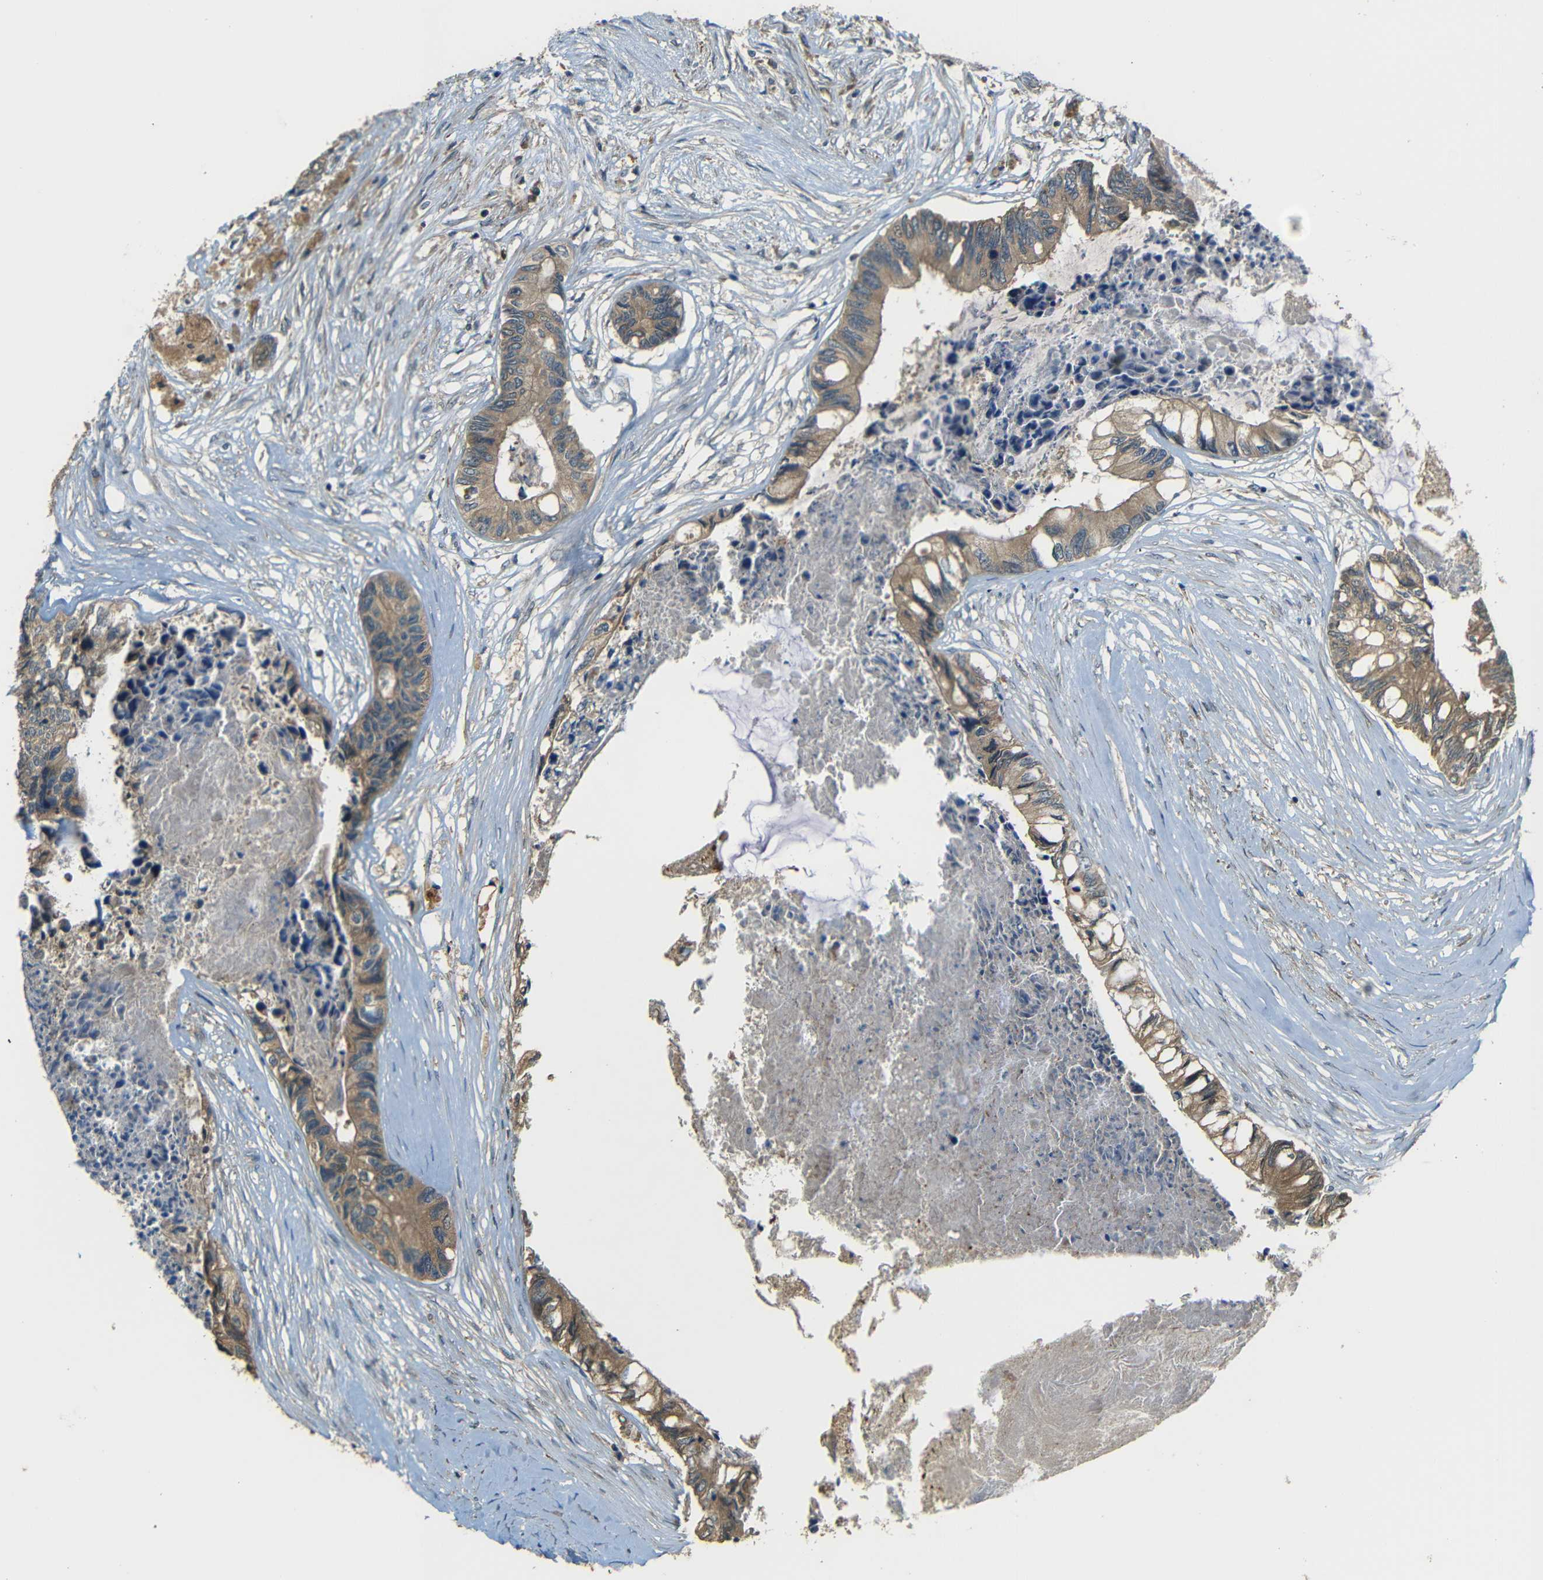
{"staining": {"intensity": "moderate", "quantity": ">75%", "location": "cytoplasmic/membranous"}, "tissue": "colorectal cancer", "cell_type": "Tumor cells", "image_type": "cancer", "snomed": [{"axis": "morphology", "description": "Adenocarcinoma, NOS"}, {"axis": "topography", "description": "Rectum"}], "caption": "Colorectal adenocarcinoma stained with a brown dye reveals moderate cytoplasmic/membranous positive expression in approximately >75% of tumor cells.", "gene": "FNDC3A", "patient": {"sex": "male", "age": 63}}